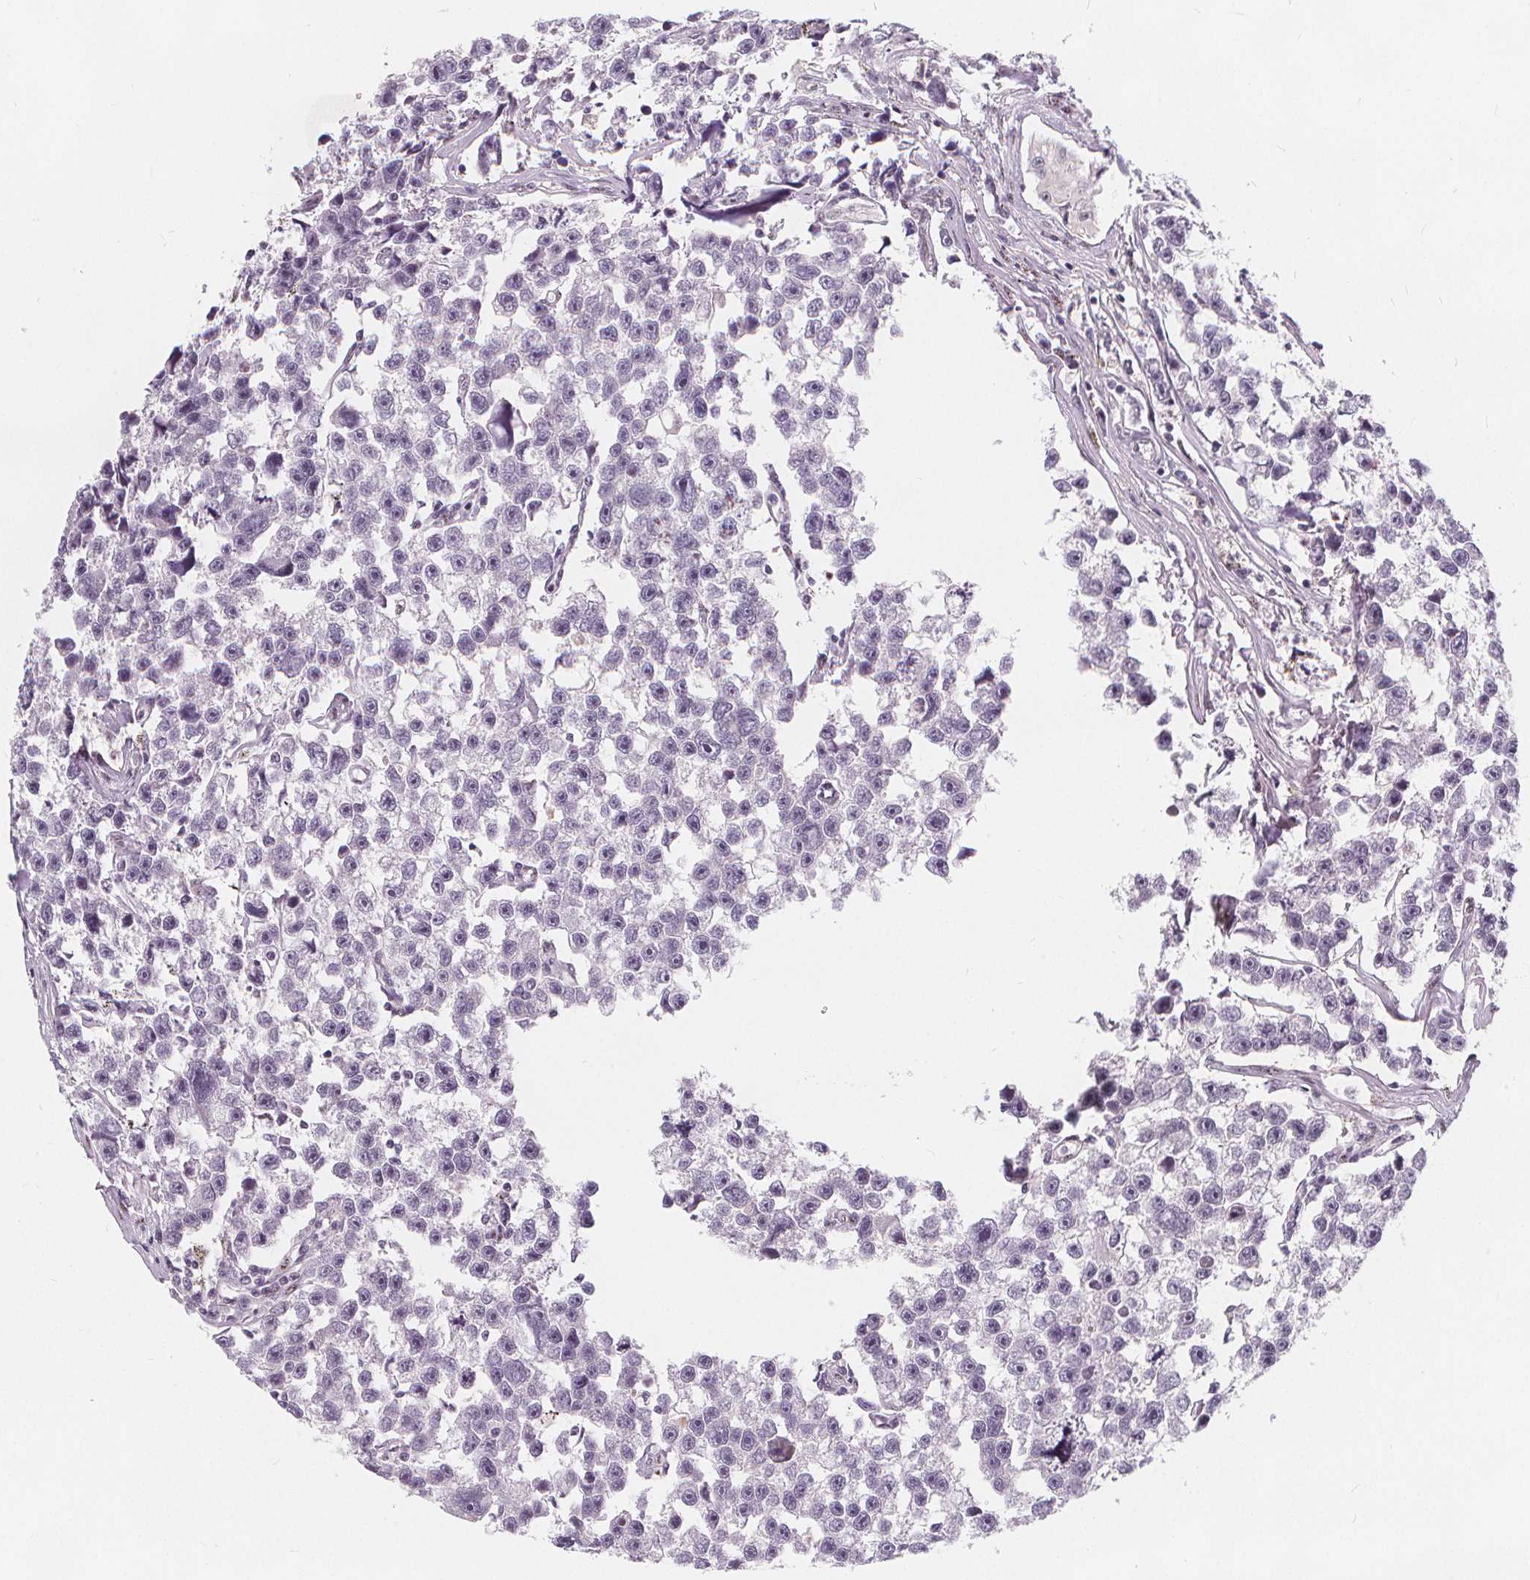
{"staining": {"intensity": "negative", "quantity": "none", "location": "none"}, "tissue": "testis cancer", "cell_type": "Tumor cells", "image_type": "cancer", "snomed": [{"axis": "morphology", "description": "Seminoma, NOS"}, {"axis": "topography", "description": "Testis"}], "caption": "The micrograph displays no significant staining in tumor cells of seminoma (testis).", "gene": "DRC3", "patient": {"sex": "male", "age": 26}}